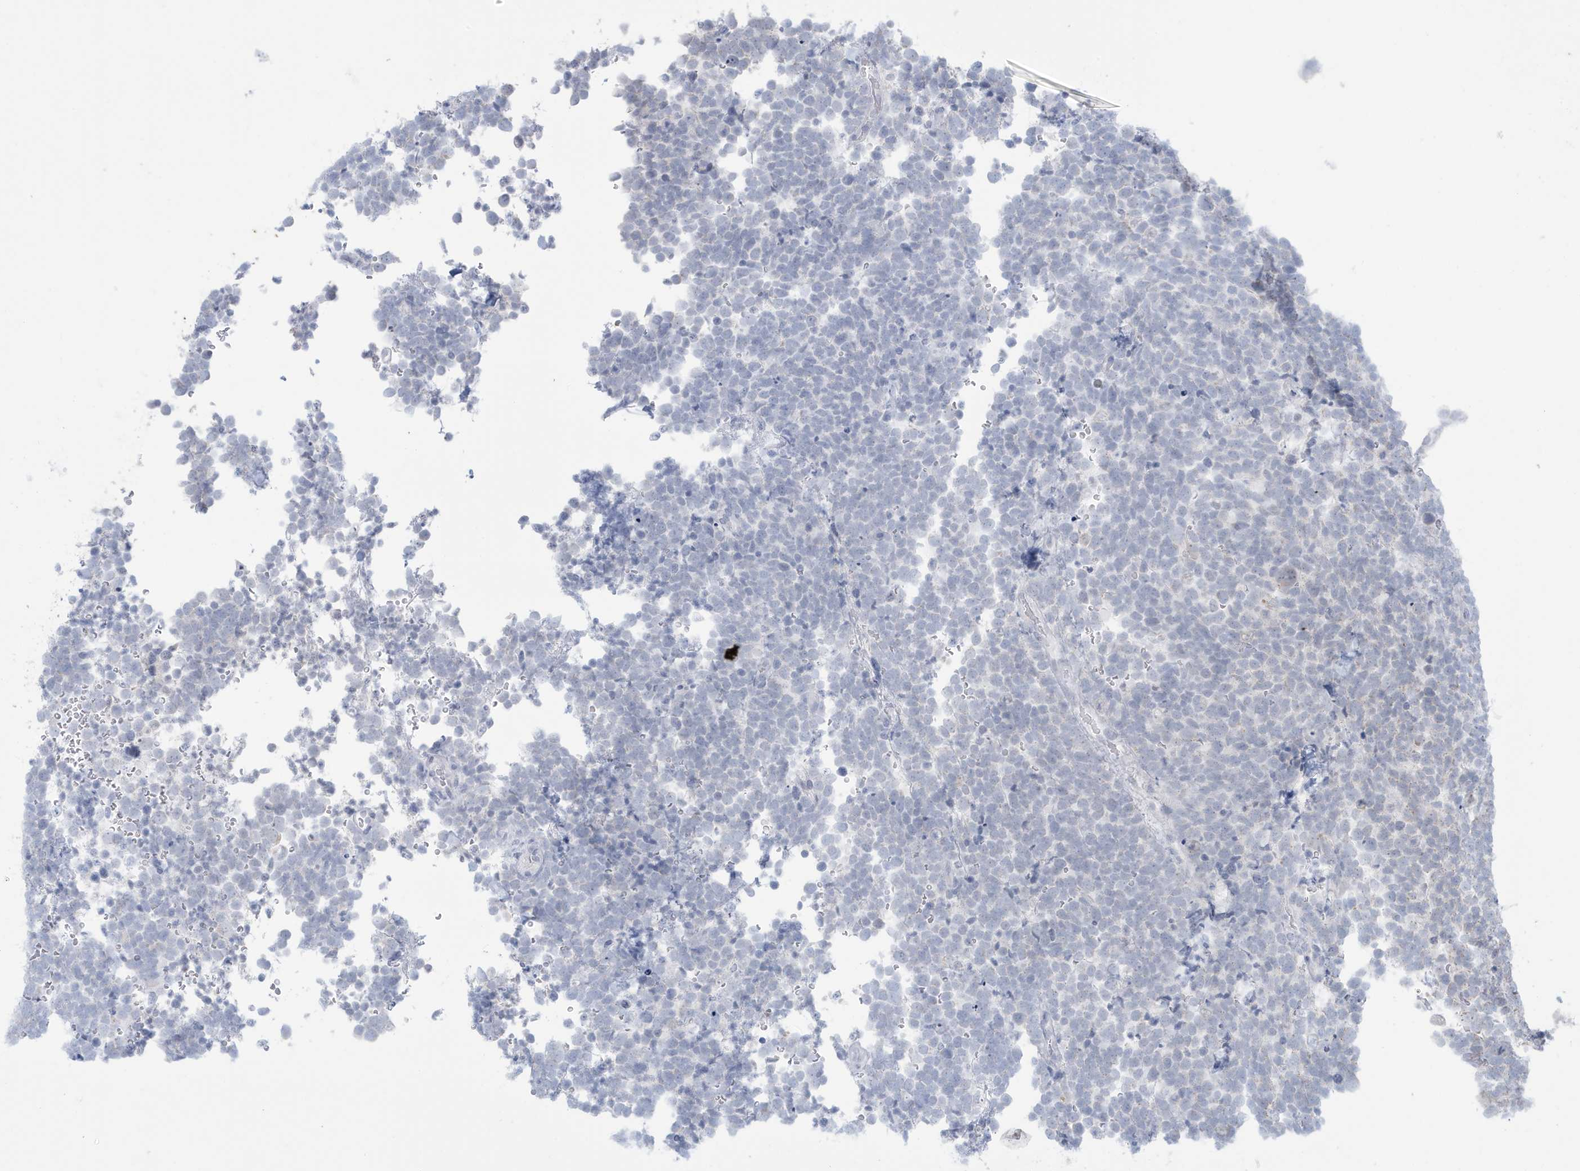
{"staining": {"intensity": "negative", "quantity": "none", "location": "none"}, "tissue": "urothelial cancer", "cell_type": "Tumor cells", "image_type": "cancer", "snomed": [{"axis": "morphology", "description": "Urothelial carcinoma, High grade"}, {"axis": "topography", "description": "Urinary bladder"}], "caption": "Tumor cells are negative for brown protein staining in urothelial carcinoma (high-grade).", "gene": "FNDC1", "patient": {"sex": "female", "age": 82}}